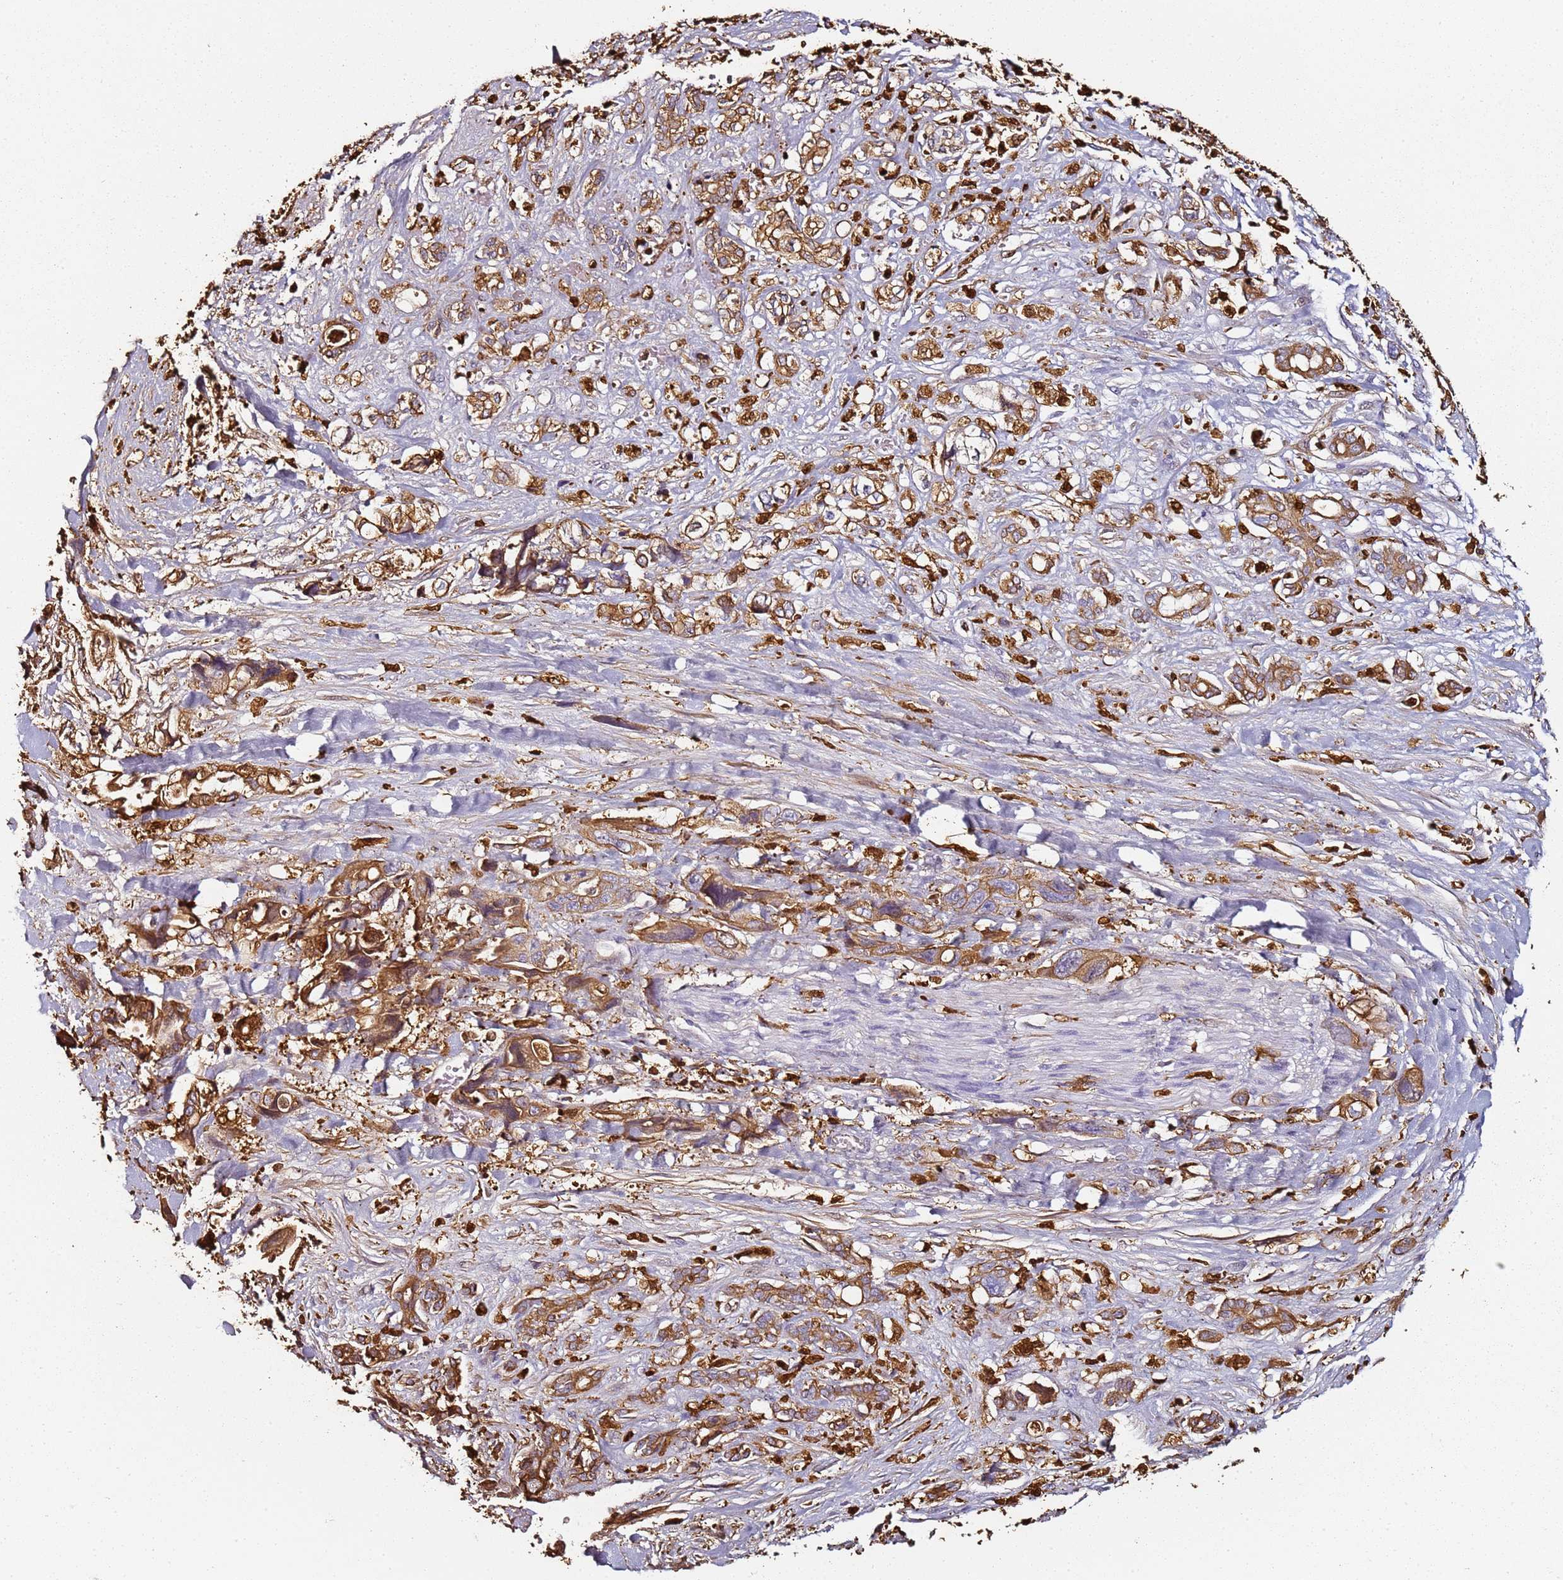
{"staining": {"intensity": "moderate", "quantity": ">75%", "location": "cytoplasmic/membranous"}, "tissue": "pancreatic cancer", "cell_type": "Tumor cells", "image_type": "cancer", "snomed": [{"axis": "morphology", "description": "Adenocarcinoma, NOS"}, {"axis": "topography", "description": "Pancreas"}], "caption": "Adenocarcinoma (pancreatic) stained with a brown dye displays moderate cytoplasmic/membranous positive positivity in approximately >75% of tumor cells.", "gene": "S100A4", "patient": {"sex": "male", "age": 46}}